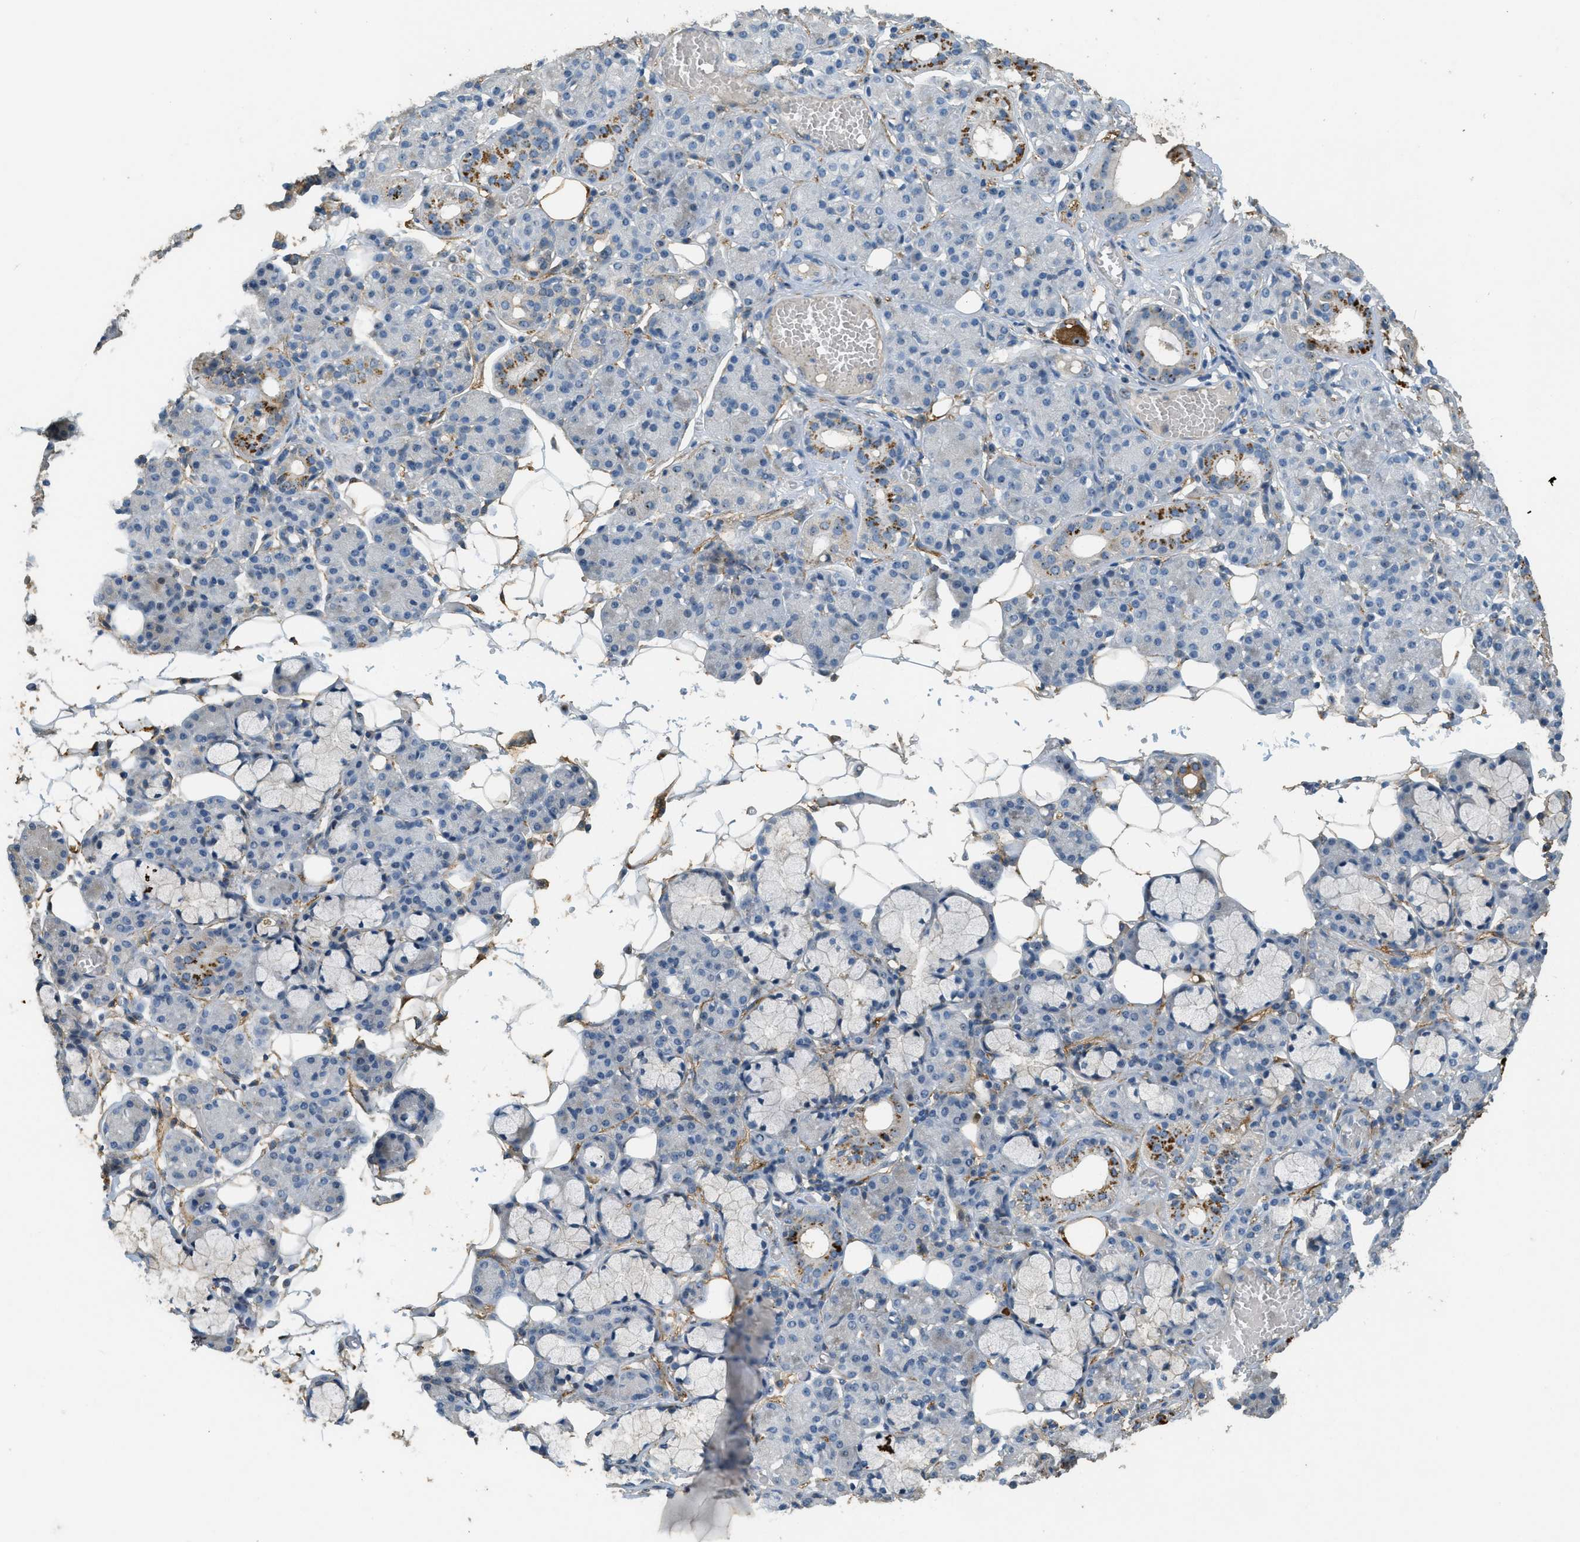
{"staining": {"intensity": "moderate", "quantity": "<25%", "location": "cytoplasmic/membranous"}, "tissue": "salivary gland", "cell_type": "Glandular cells", "image_type": "normal", "snomed": [{"axis": "morphology", "description": "Normal tissue, NOS"}, {"axis": "topography", "description": "Salivary gland"}], "caption": "Immunohistochemistry (IHC) photomicrograph of unremarkable salivary gland: salivary gland stained using IHC displays low levels of moderate protein expression localized specifically in the cytoplasmic/membranous of glandular cells, appearing as a cytoplasmic/membranous brown color.", "gene": "OSMR", "patient": {"sex": "male", "age": 63}}